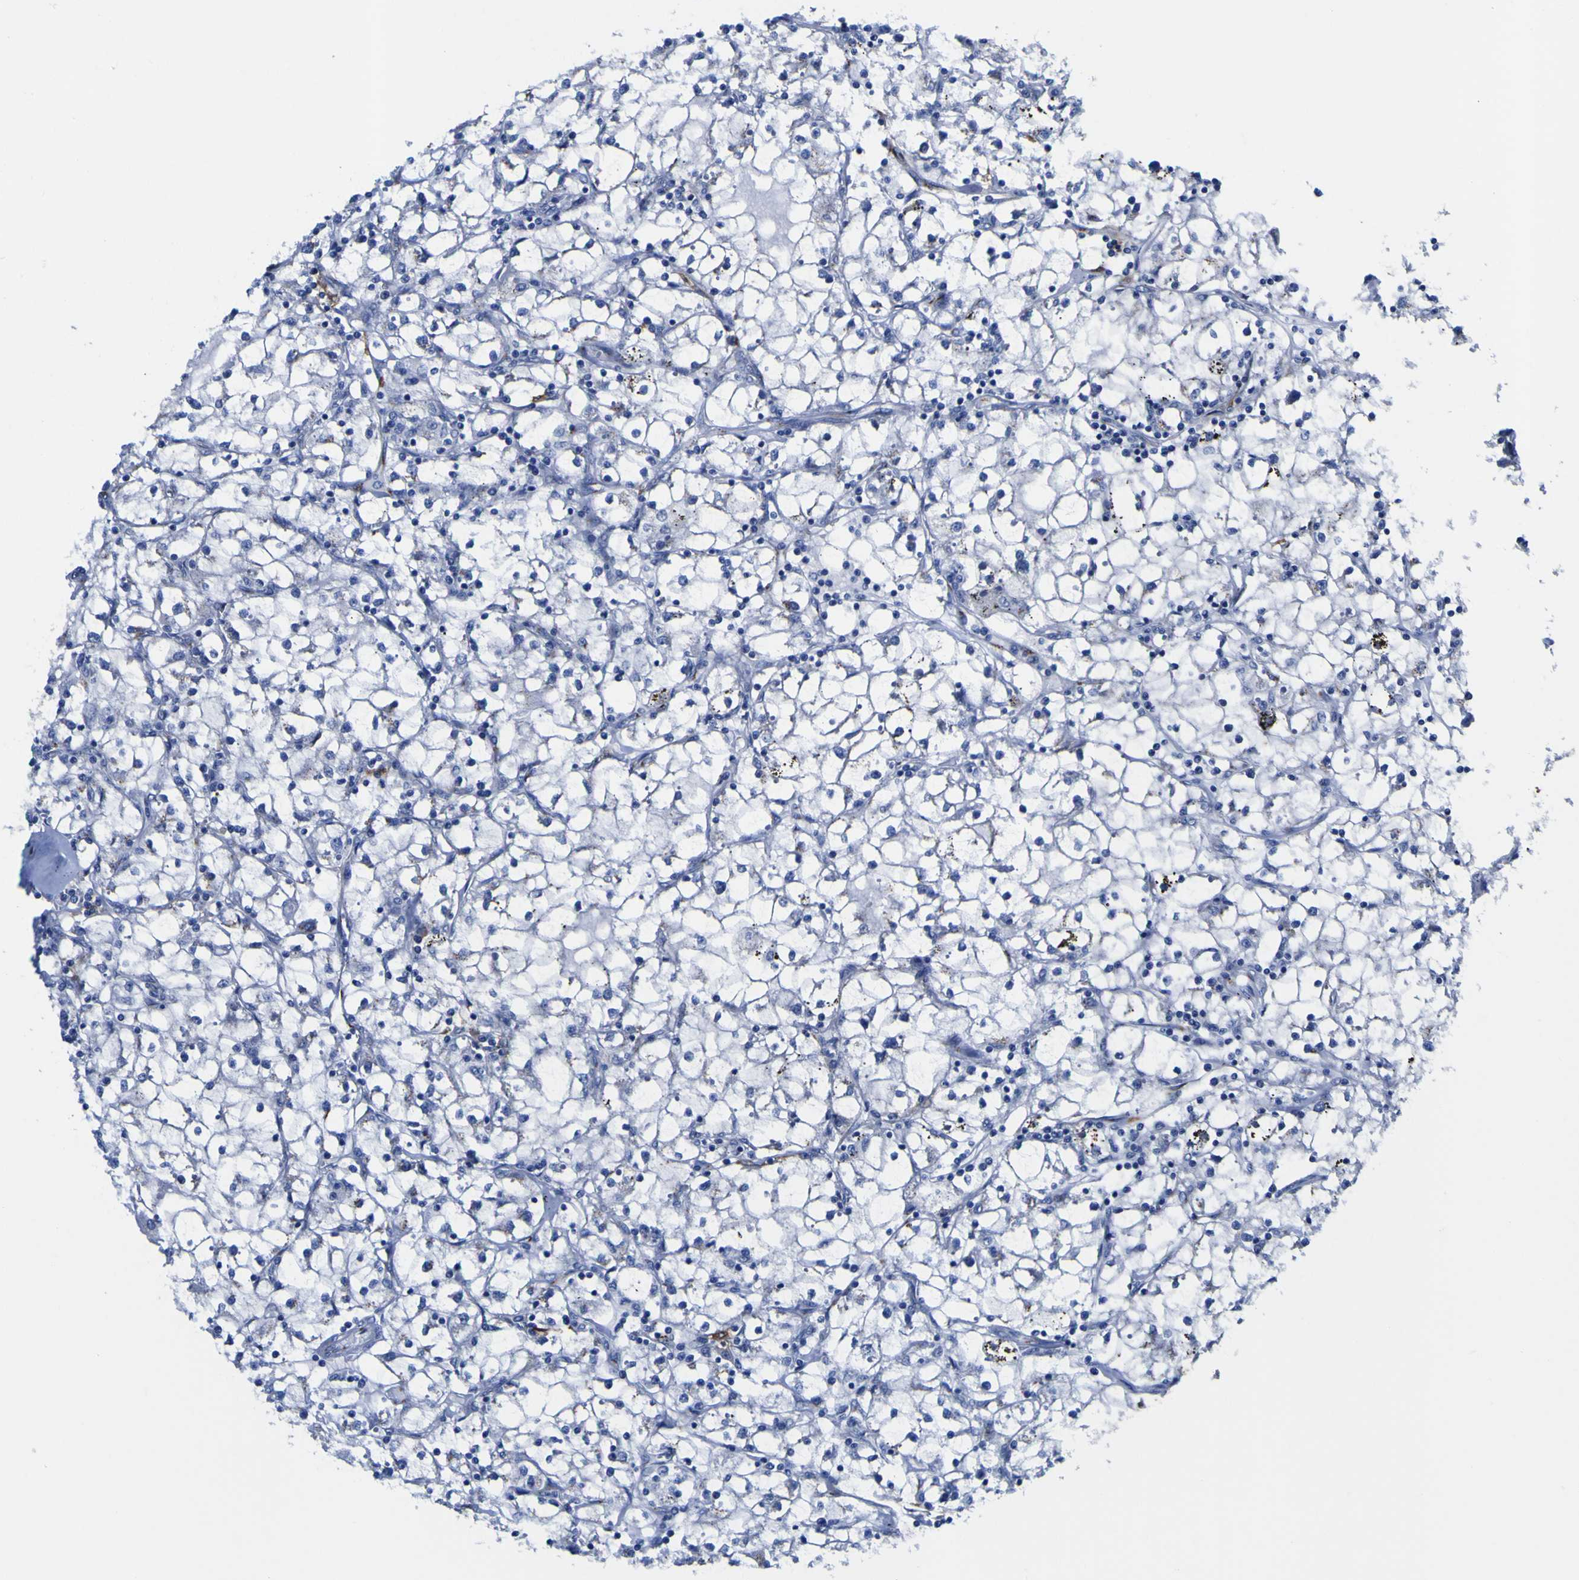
{"staining": {"intensity": "negative", "quantity": "none", "location": "none"}, "tissue": "renal cancer", "cell_type": "Tumor cells", "image_type": "cancer", "snomed": [{"axis": "morphology", "description": "Adenocarcinoma, NOS"}, {"axis": "topography", "description": "Kidney"}], "caption": "The IHC micrograph has no significant positivity in tumor cells of adenocarcinoma (renal) tissue.", "gene": "GOLM1", "patient": {"sex": "male", "age": 56}}